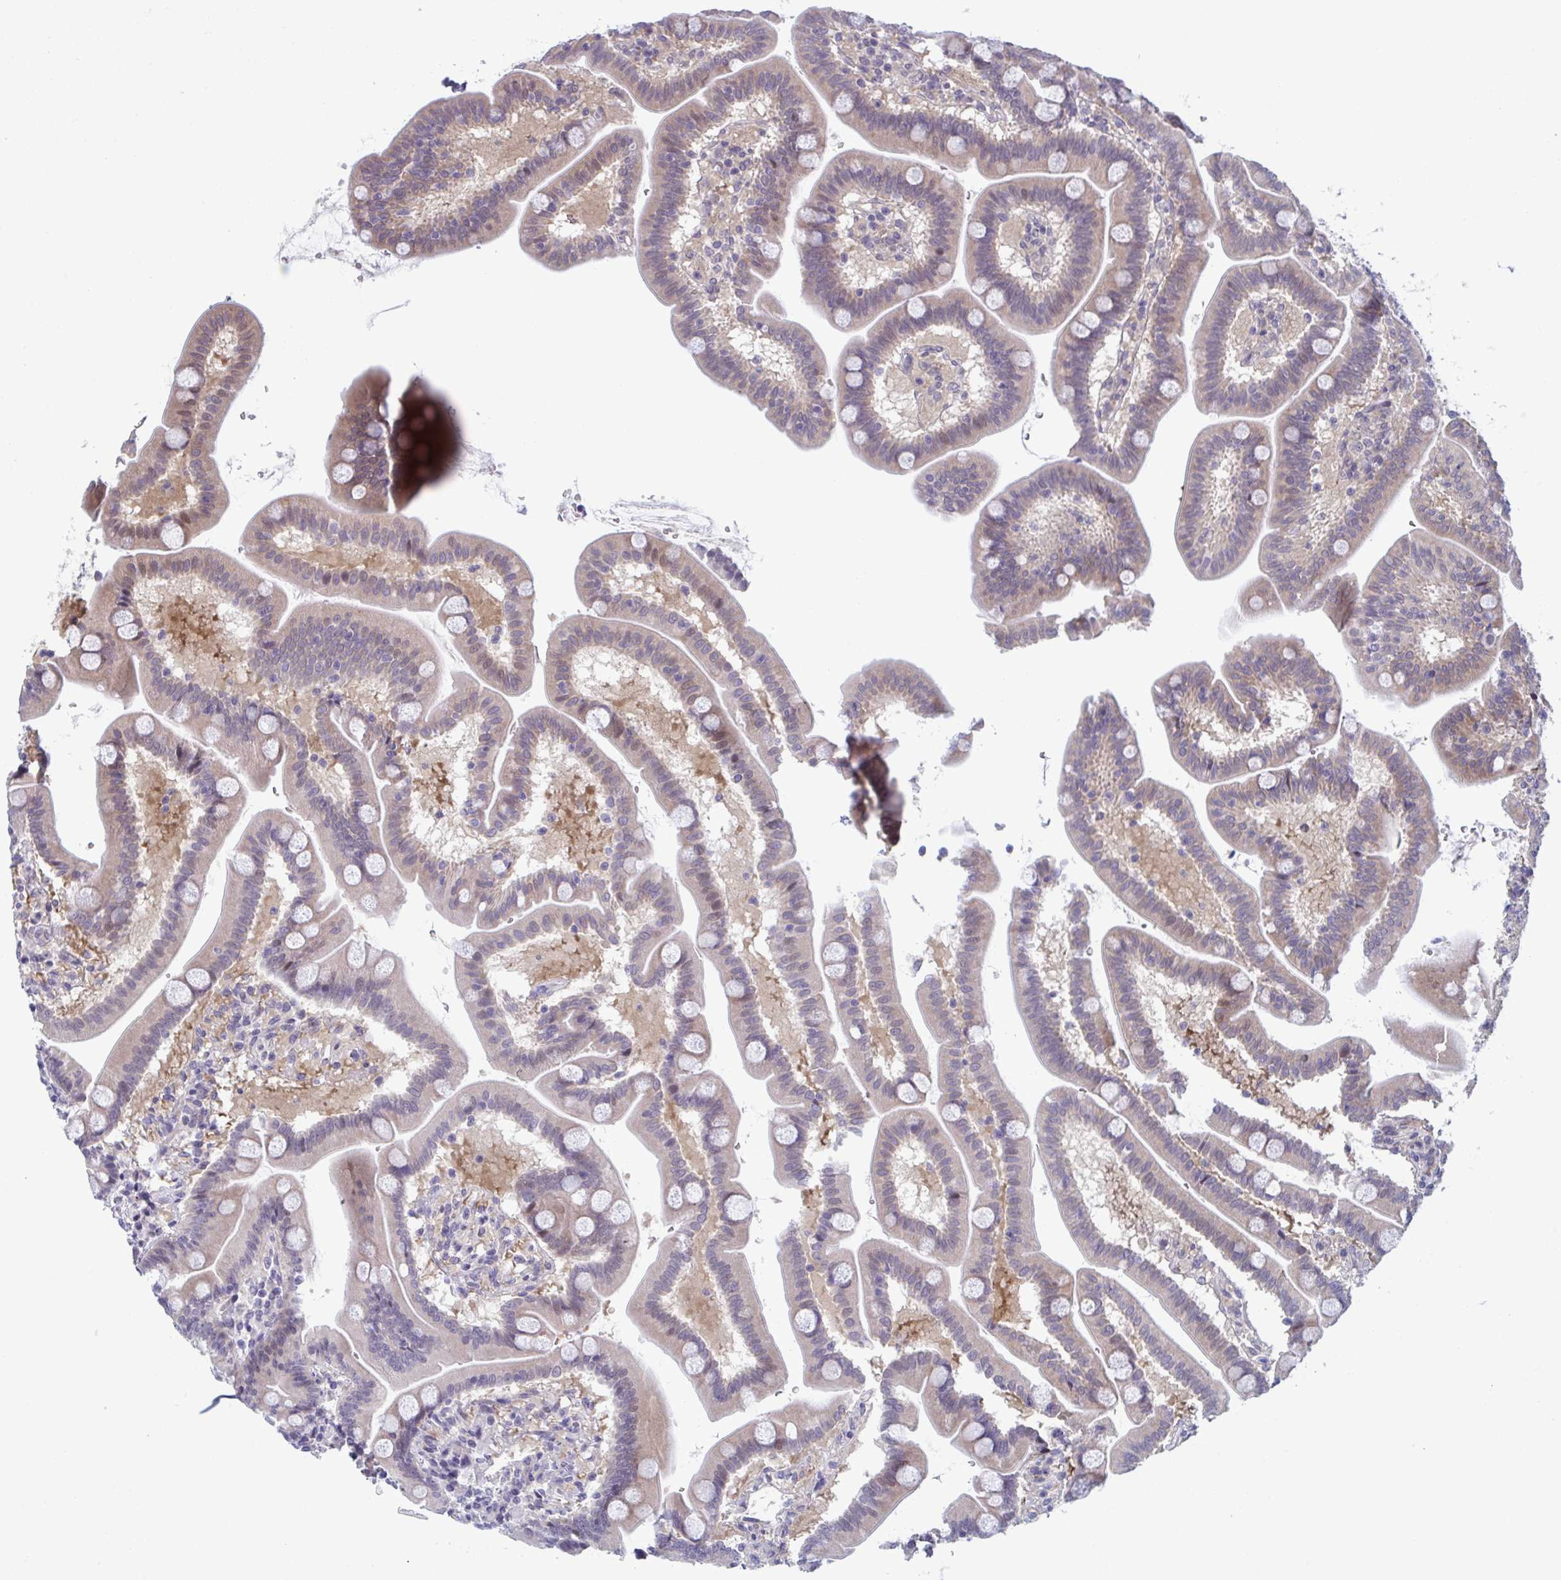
{"staining": {"intensity": "moderate", "quantity": "<25%", "location": "cytoplasmic/membranous"}, "tissue": "duodenum", "cell_type": "Glandular cells", "image_type": "normal", "snomed": [{"axis": "morphology", "description": "Normal tissue, NOS"}, {"axis": "topography", "description": "Duodenum"}], "caption": "The photomicrograph displays staining of normal duodenum, revealing moderate cytoplasmic/membranous protein staining (brown color) within glandular cells.", "gene": "RIOK1", "patient": {"sex": "male", "age": 59}}